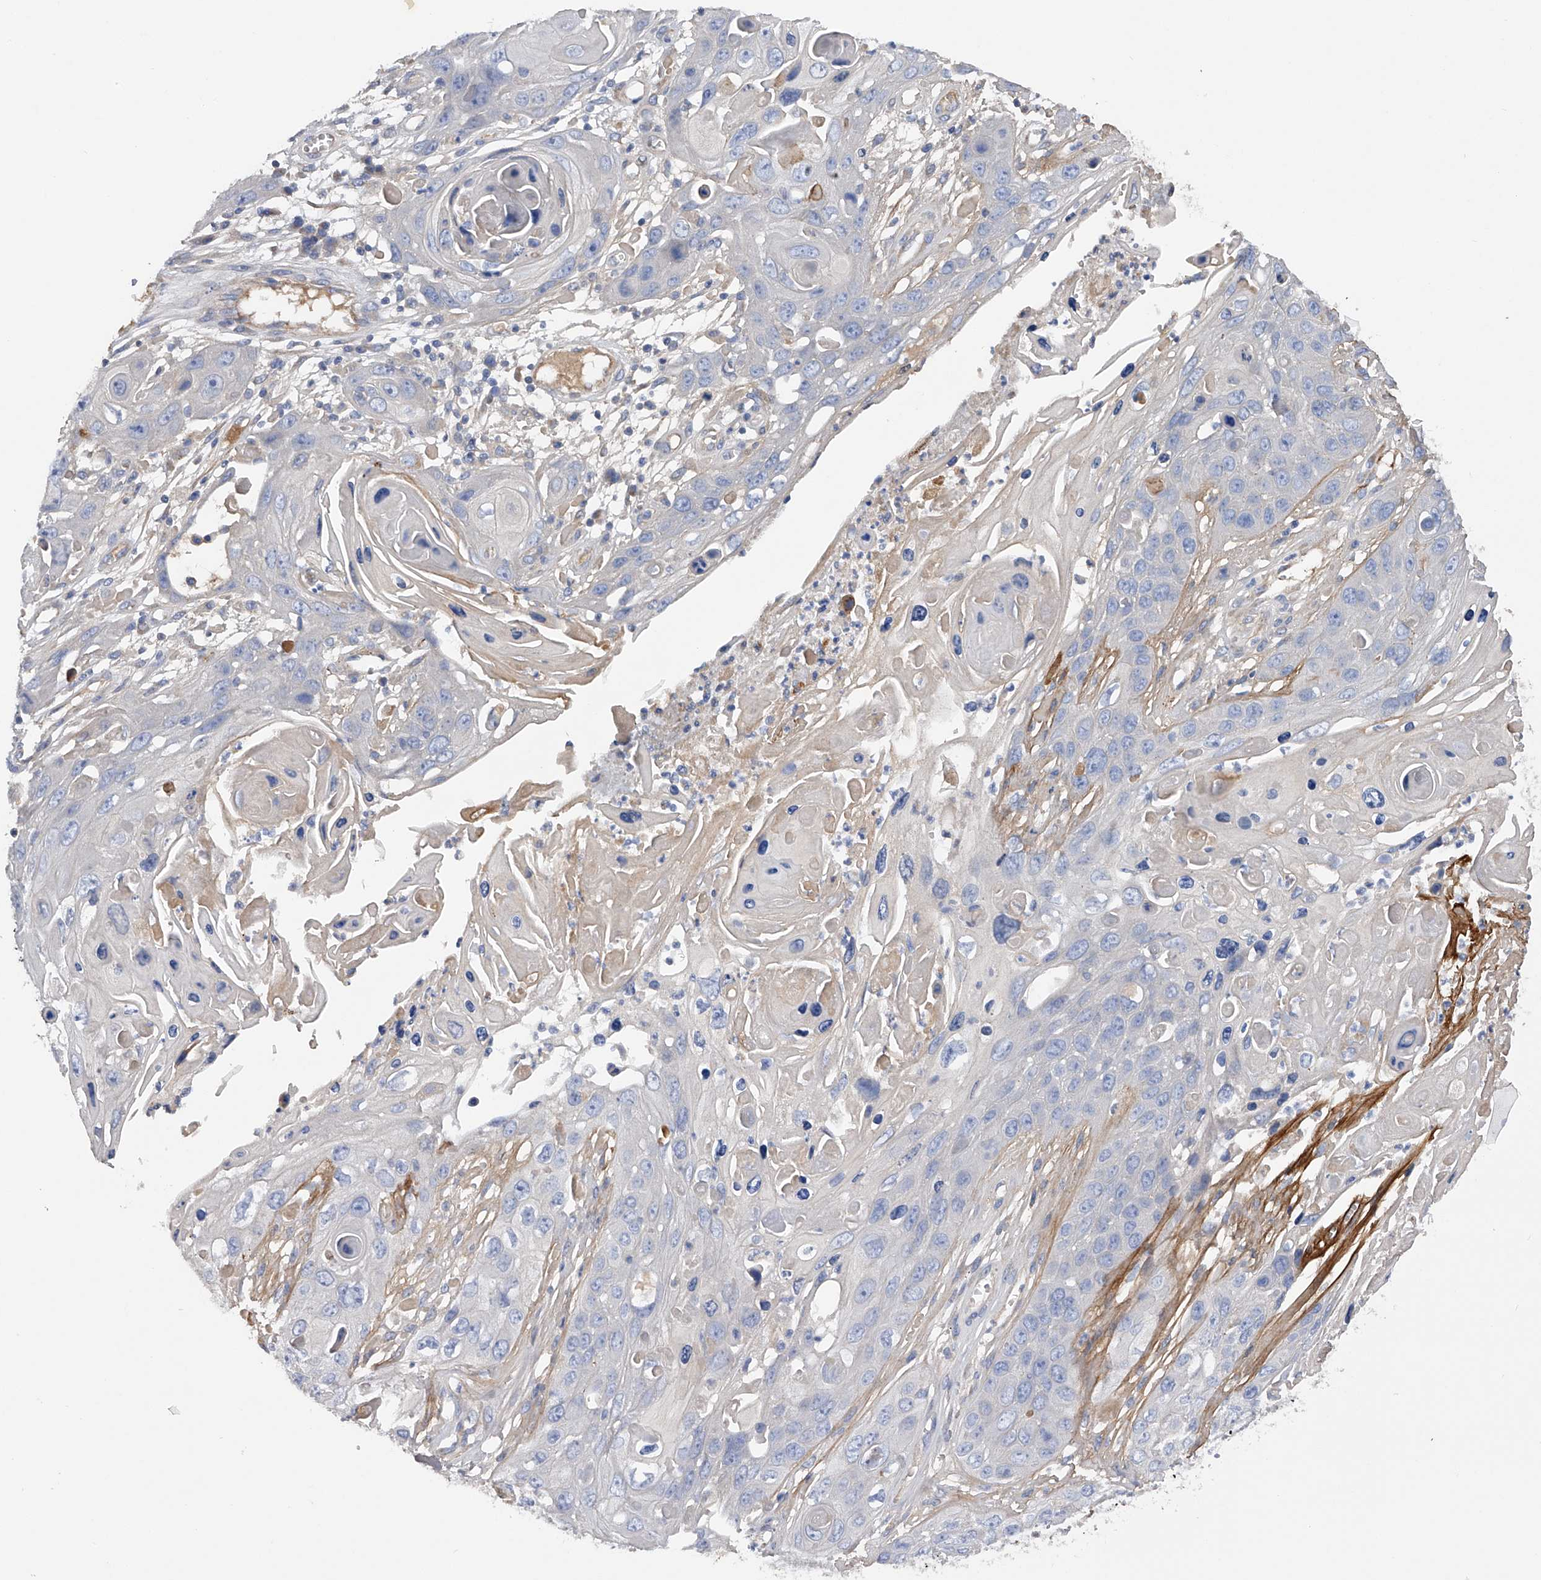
{"staining": {"intensity": "moderate", "quantity": "<25%", "location": "cytoplasmic/membranous"}, "tissue": "skin cancer", "cell_type": "Tumor cells", "image_type": "cancer", "snomed": [{"axis": "morphology", "description": "Squamous cell carcinoma, NOS"}, {"axis": "topography", "description": "Skin"}], "caption": "Skin cancer (squamous cell carcinoma) was stained to show a protein in brown. There is low levels of moderate cytoplasmic/membranous positivity in about <25% of tumor cells. (DAB (3,3'-diaminobenzidine) IHC with brightfield microscopy, high magnification).", "gene": "RWDD2A", "patient": {"sex": "male", "age": 55}}